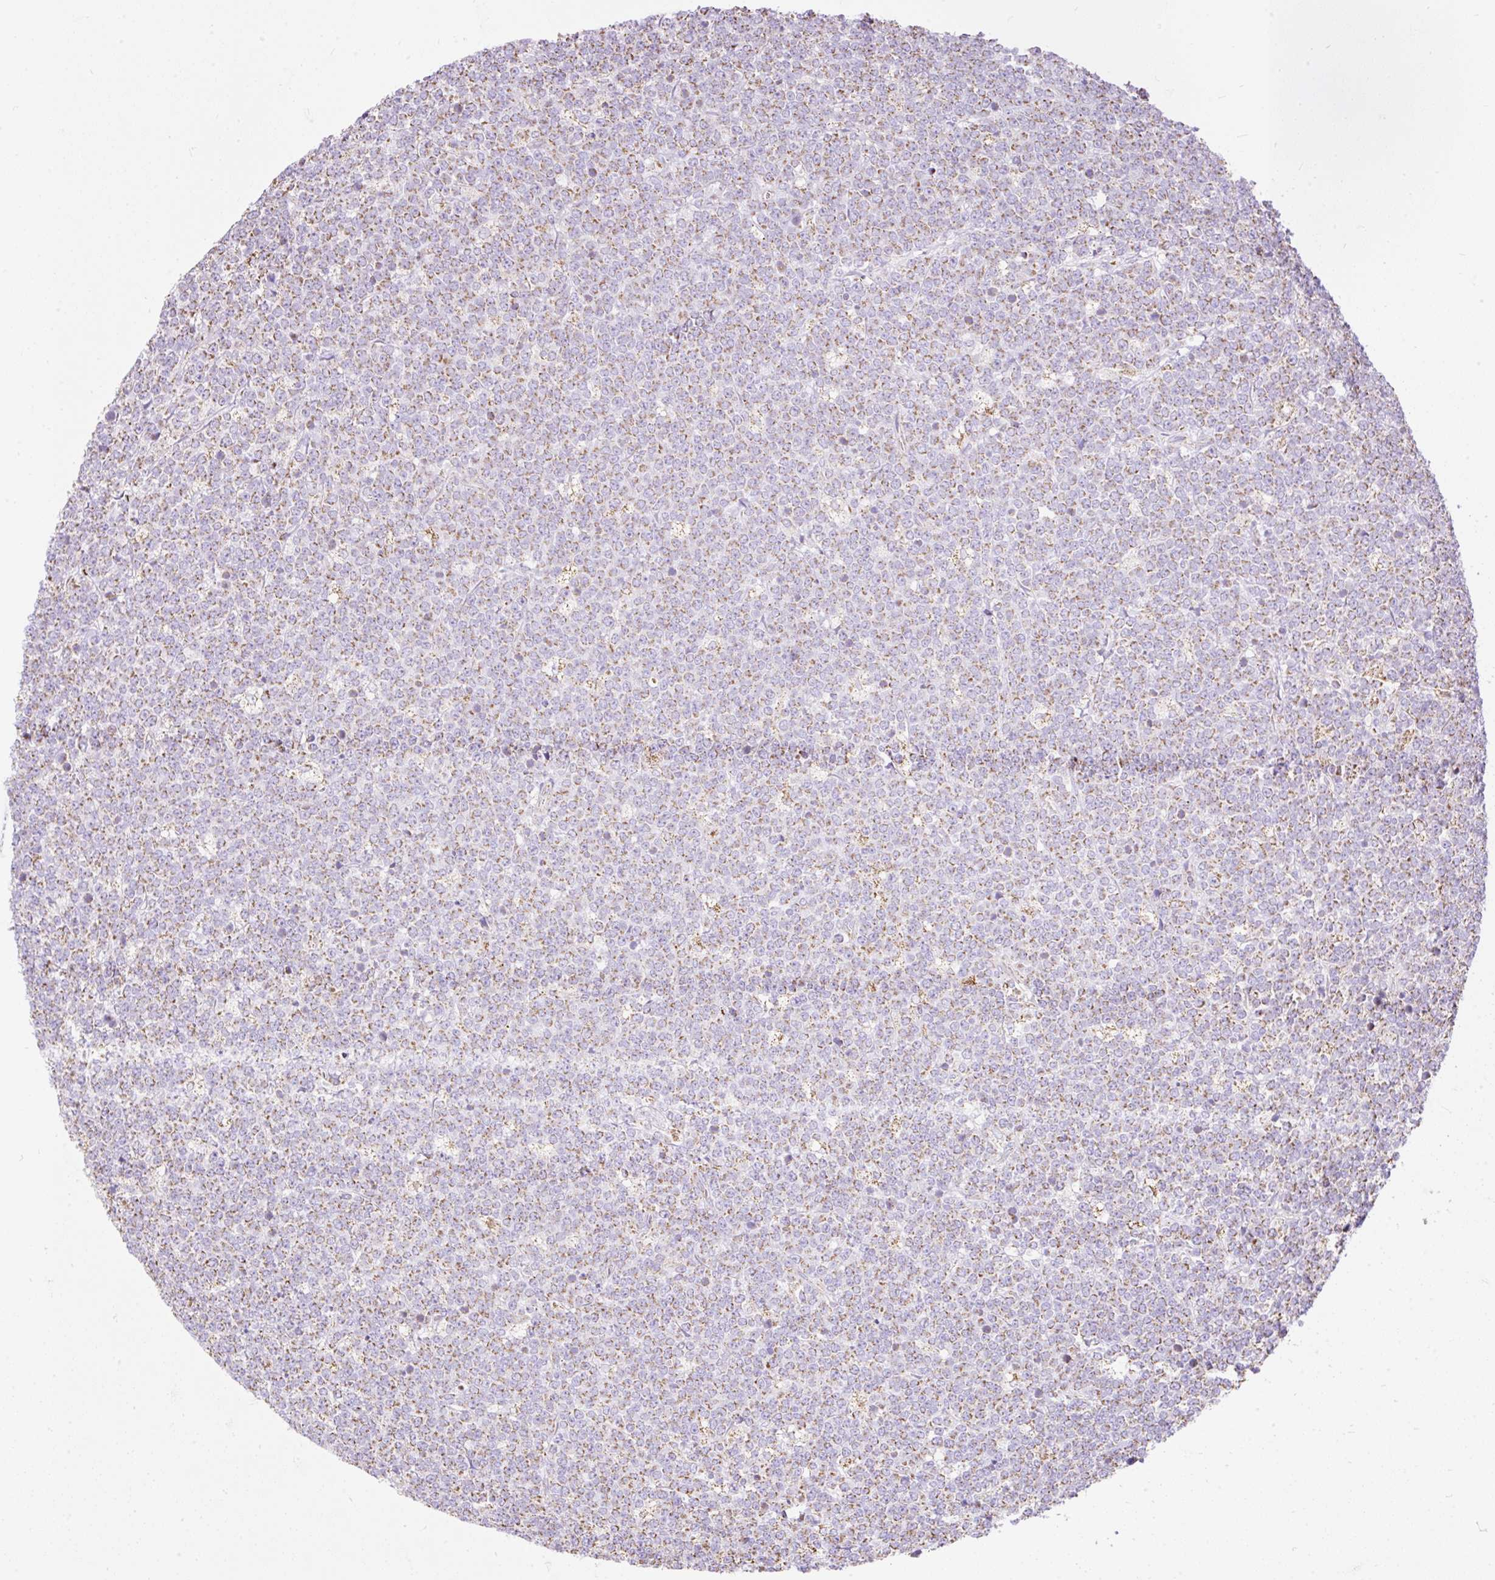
{"staining": {"intensity": "moderate", "quantity": ">75%", "location": "cytoplasmic/membranous"}, "tissue": "lymphoma", "cell_type": "Tumor cells", "image_type": "cancer", "snomed": [{"axis": "morphology", "description": "Malignant lymphoma, non-Hodgkin's type, High grade"}, {"axis": "topography", "description": "Small intestine"}, {"axis": "topography", "description": "Colon"}], "caption": "Tumor cells demonstrate moderate cytoplasmic/membranous positivity in approximately >75% of cells in high-grade malignant lymphoma, non-Hodgkin's type.", "gene": "DAAM2", "patient": {"sex": "male", "age": 8}}